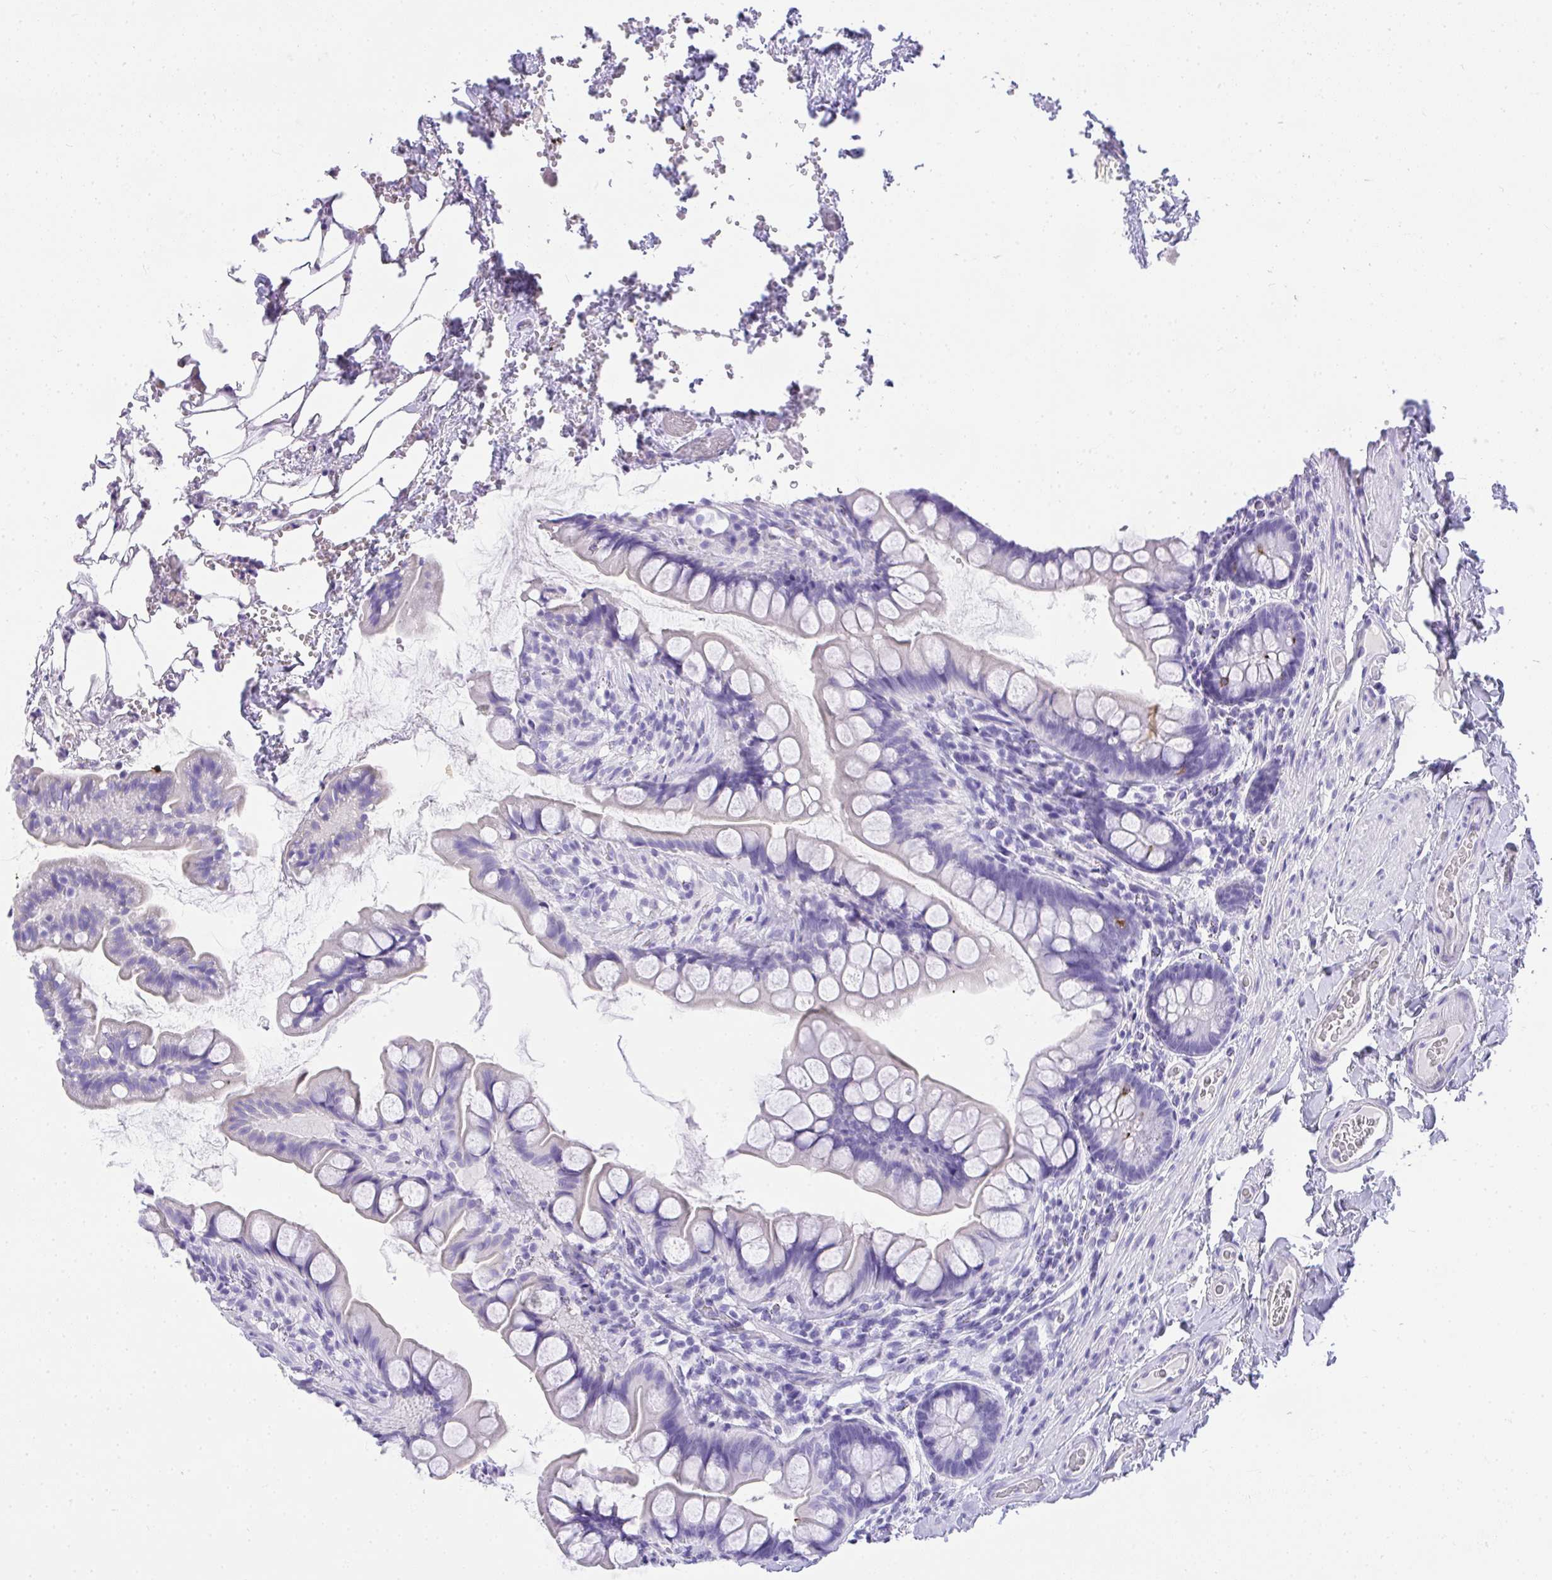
{"staining": {"intensity": "strong", "quantity": "<25%", "location": "cytoplasmic/membranous"}, "tissue": "small intestine", "cell_type": "Glandular cells", "image_type": "normal", "snomed": [{"axis": "morphology", "description": "Normal tissue, NOS"}, {"axis": "topography", "description": "Small intestine"}], "caption": "An image showing strong cytoplasmic/membranous expression in about <25% of glandular cells in benign small intestine, as visualized by brown immunohistochemical staining.", "gene": "AVIL", "patient": {"sex": "male", "age": 70}}